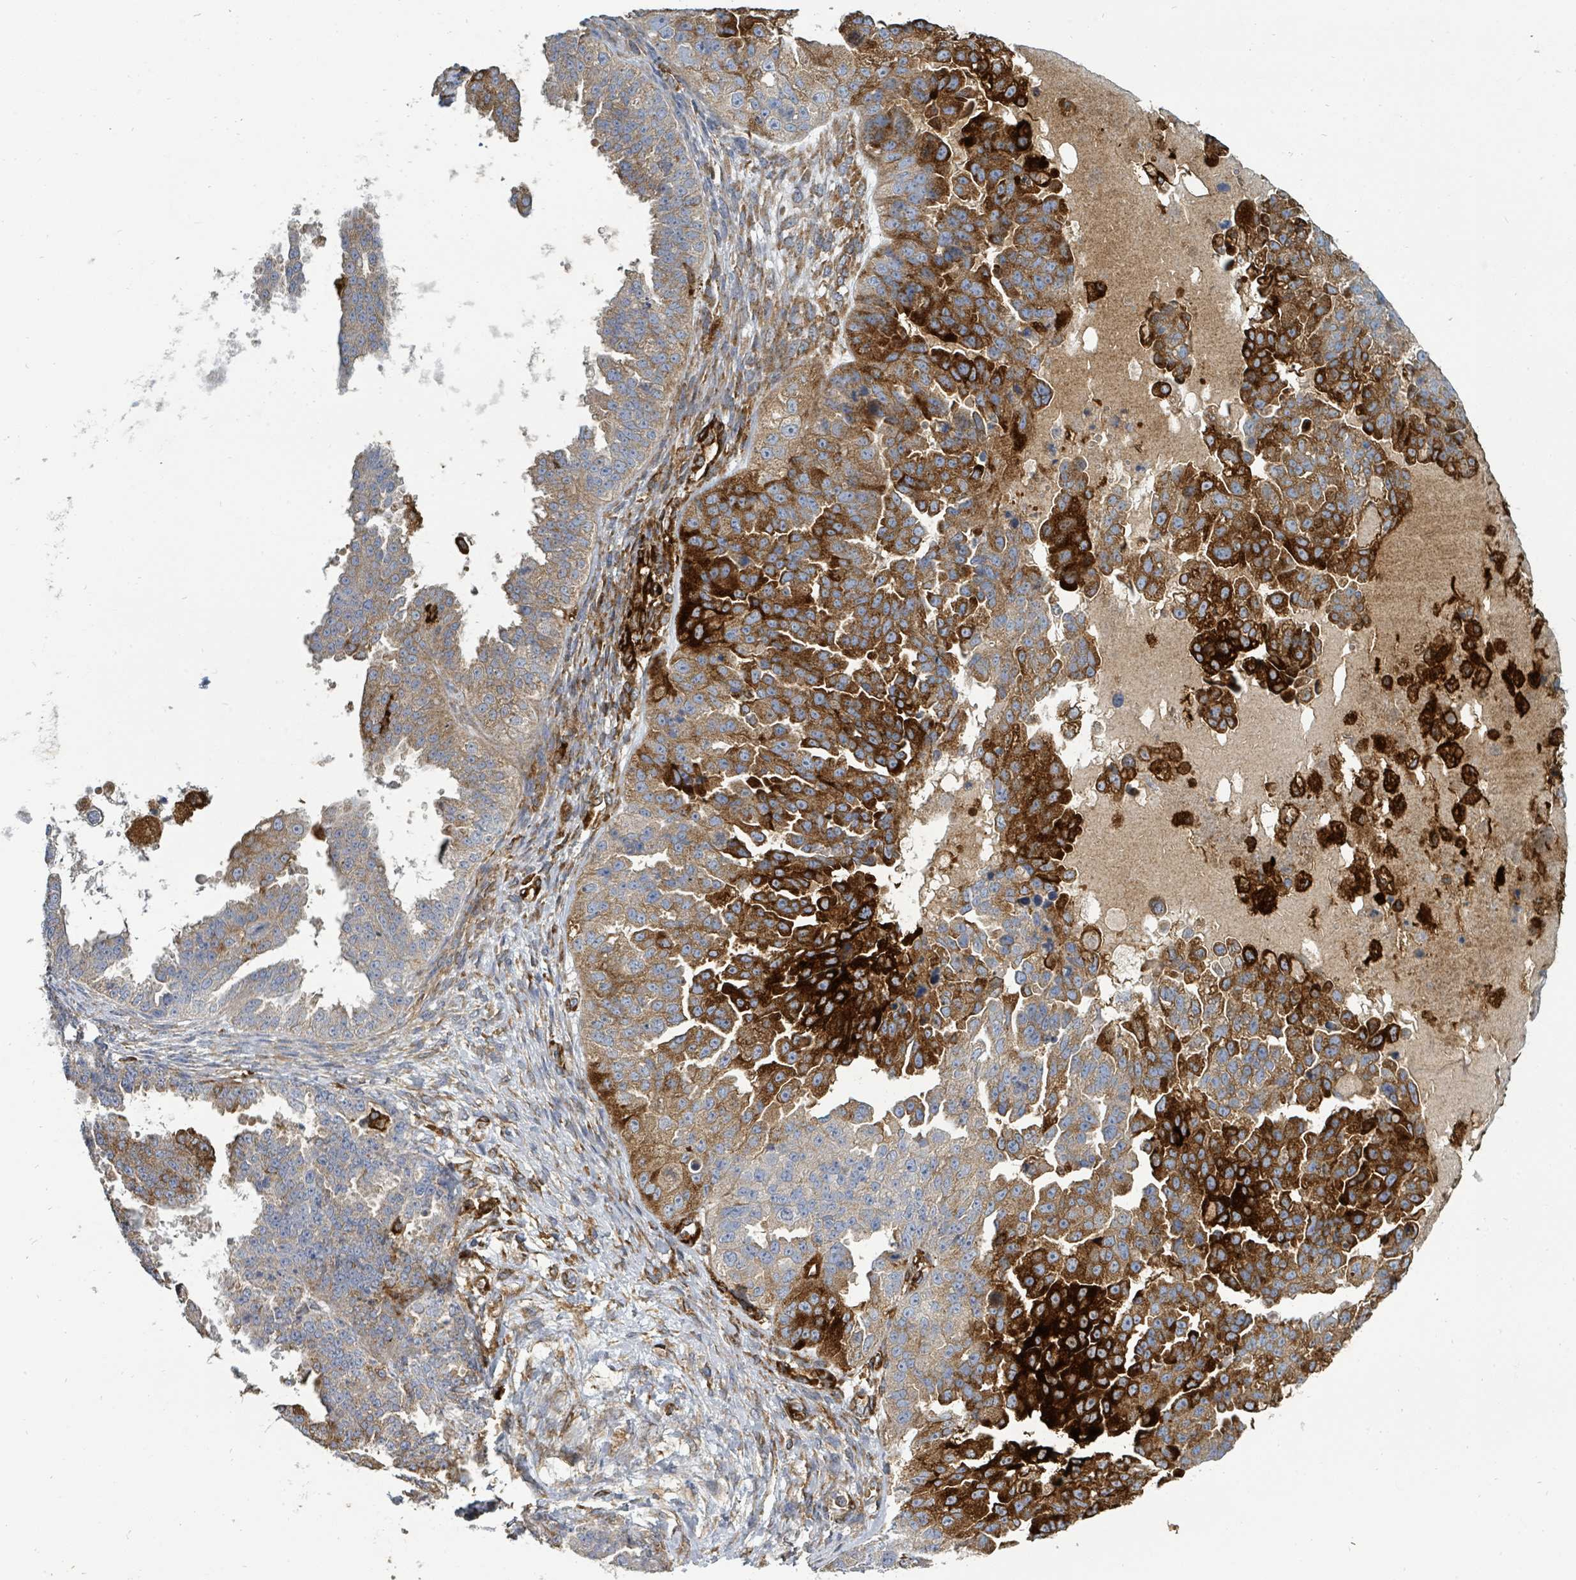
{"staining": {"intensity": "strong", "quantity": "25%-75%", "location": "cytoplasmic/membranous"}, "tissue": "ovarian cancer", "cell_type": "Tumor cells", "image_type": "cancer", "snomed": [{"axis": "morphology", "description": "Cystadenocarcinoma, serous, NOS"}, {"axis": "topography", "description": "Ovary"}], "caption": "Brown immunohistochemical staining in ovarian serous cystadenocarcinoma shows strong cytoplasmic/membranous staining in approximately 25%-75% of tumor cells.", "gene": "IFIT1", "patient": {"sex": "female", "age": 58}}